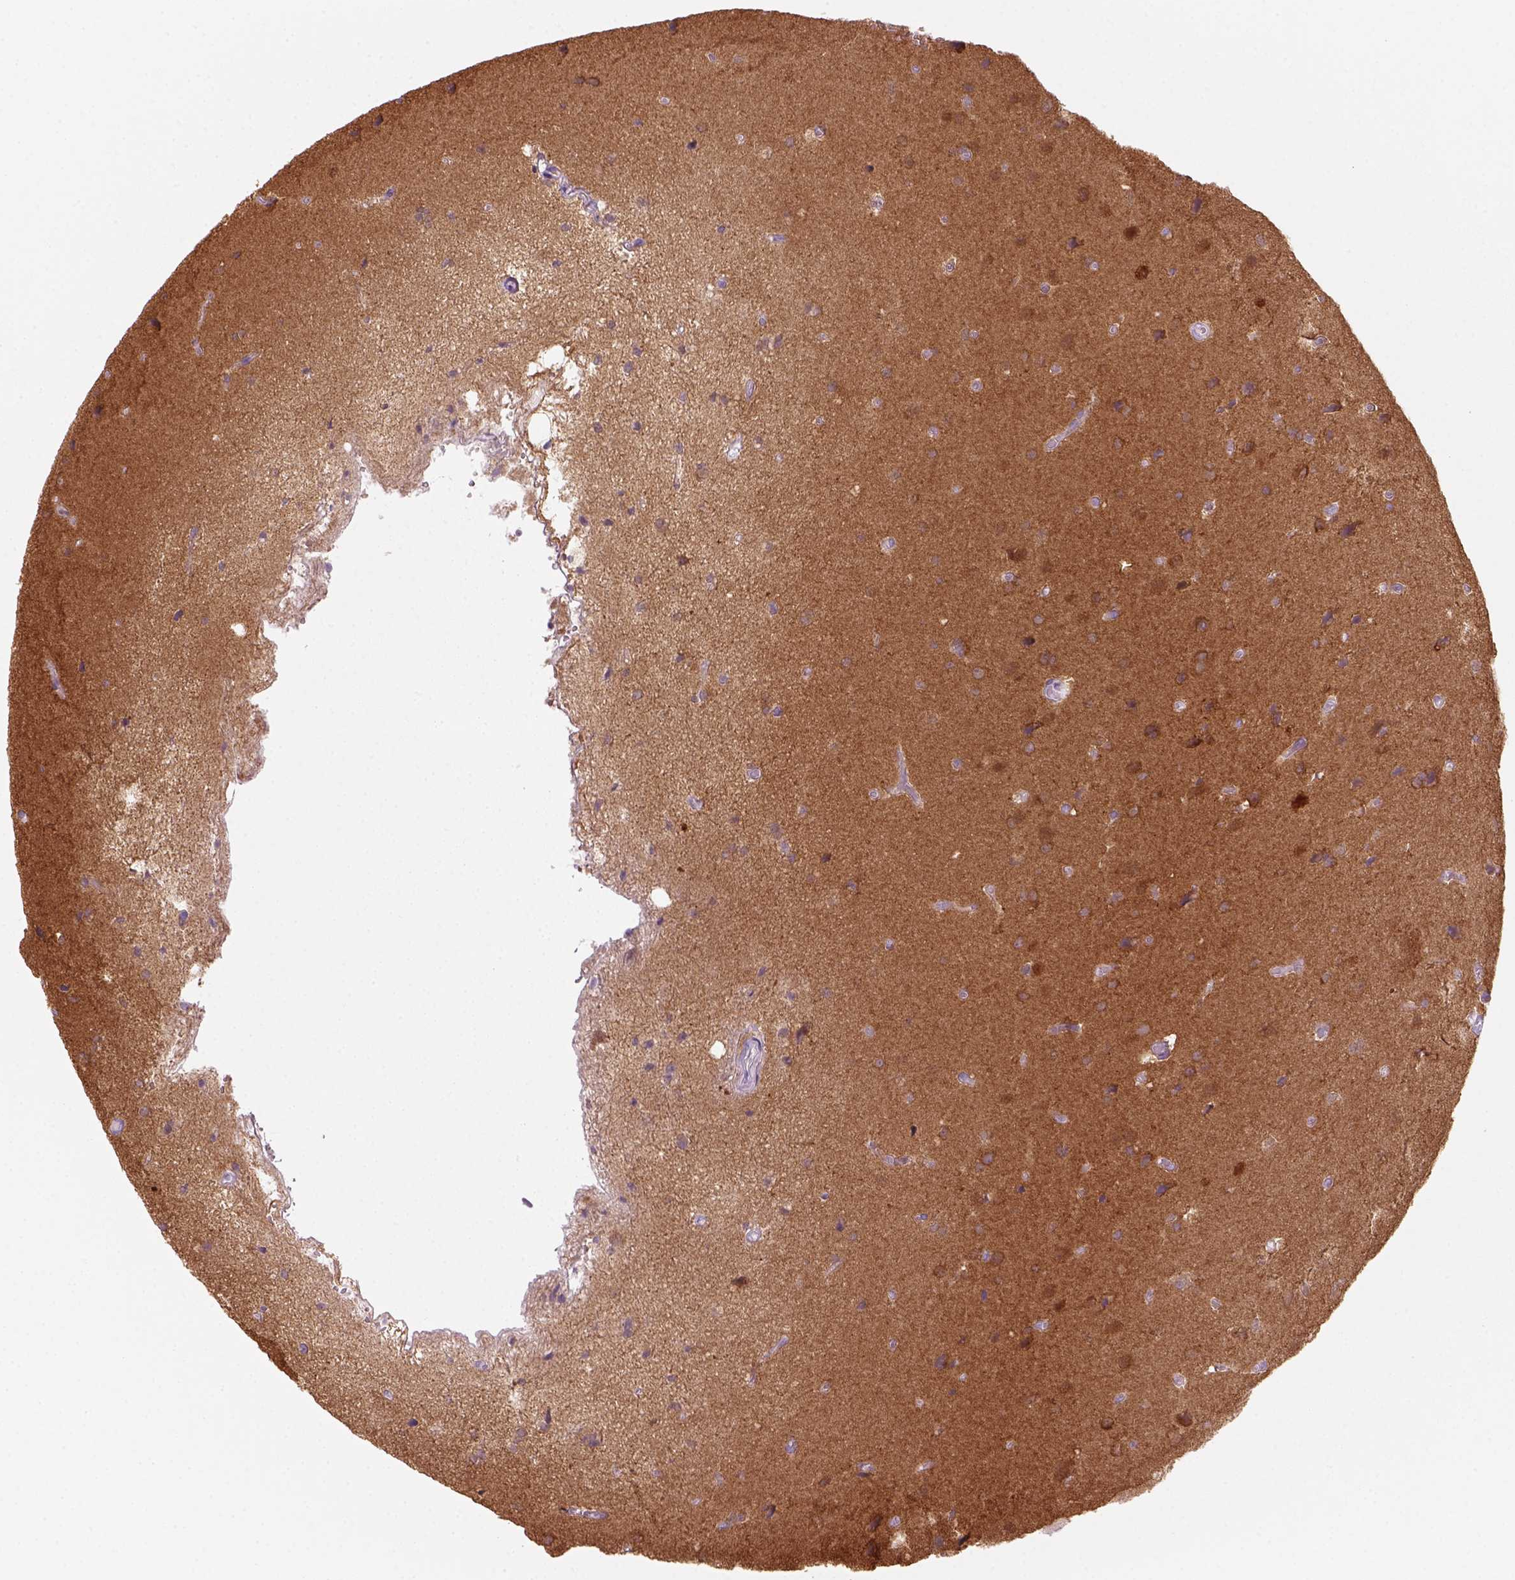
{"staining": {"intensity": "moderate", "quantity": "<25%", "location": "cytoplasmic/membranous"}, "tissue": "glioma", "cell_type": "Tumor cells", "image_type": "cancer", "snomed": [{"axis": "morphology", "description": "Glioma, malignant, Low grade"}, {"axis": "topography", "description": "Brain"}], "caption": "The micrograph displays a brown stain indicating the presence of a protein in the cytoplasmic/membranous of tumor cells in glioma.", "gene": "GOT1", "patient": {"sex": "male", "age": 58}}